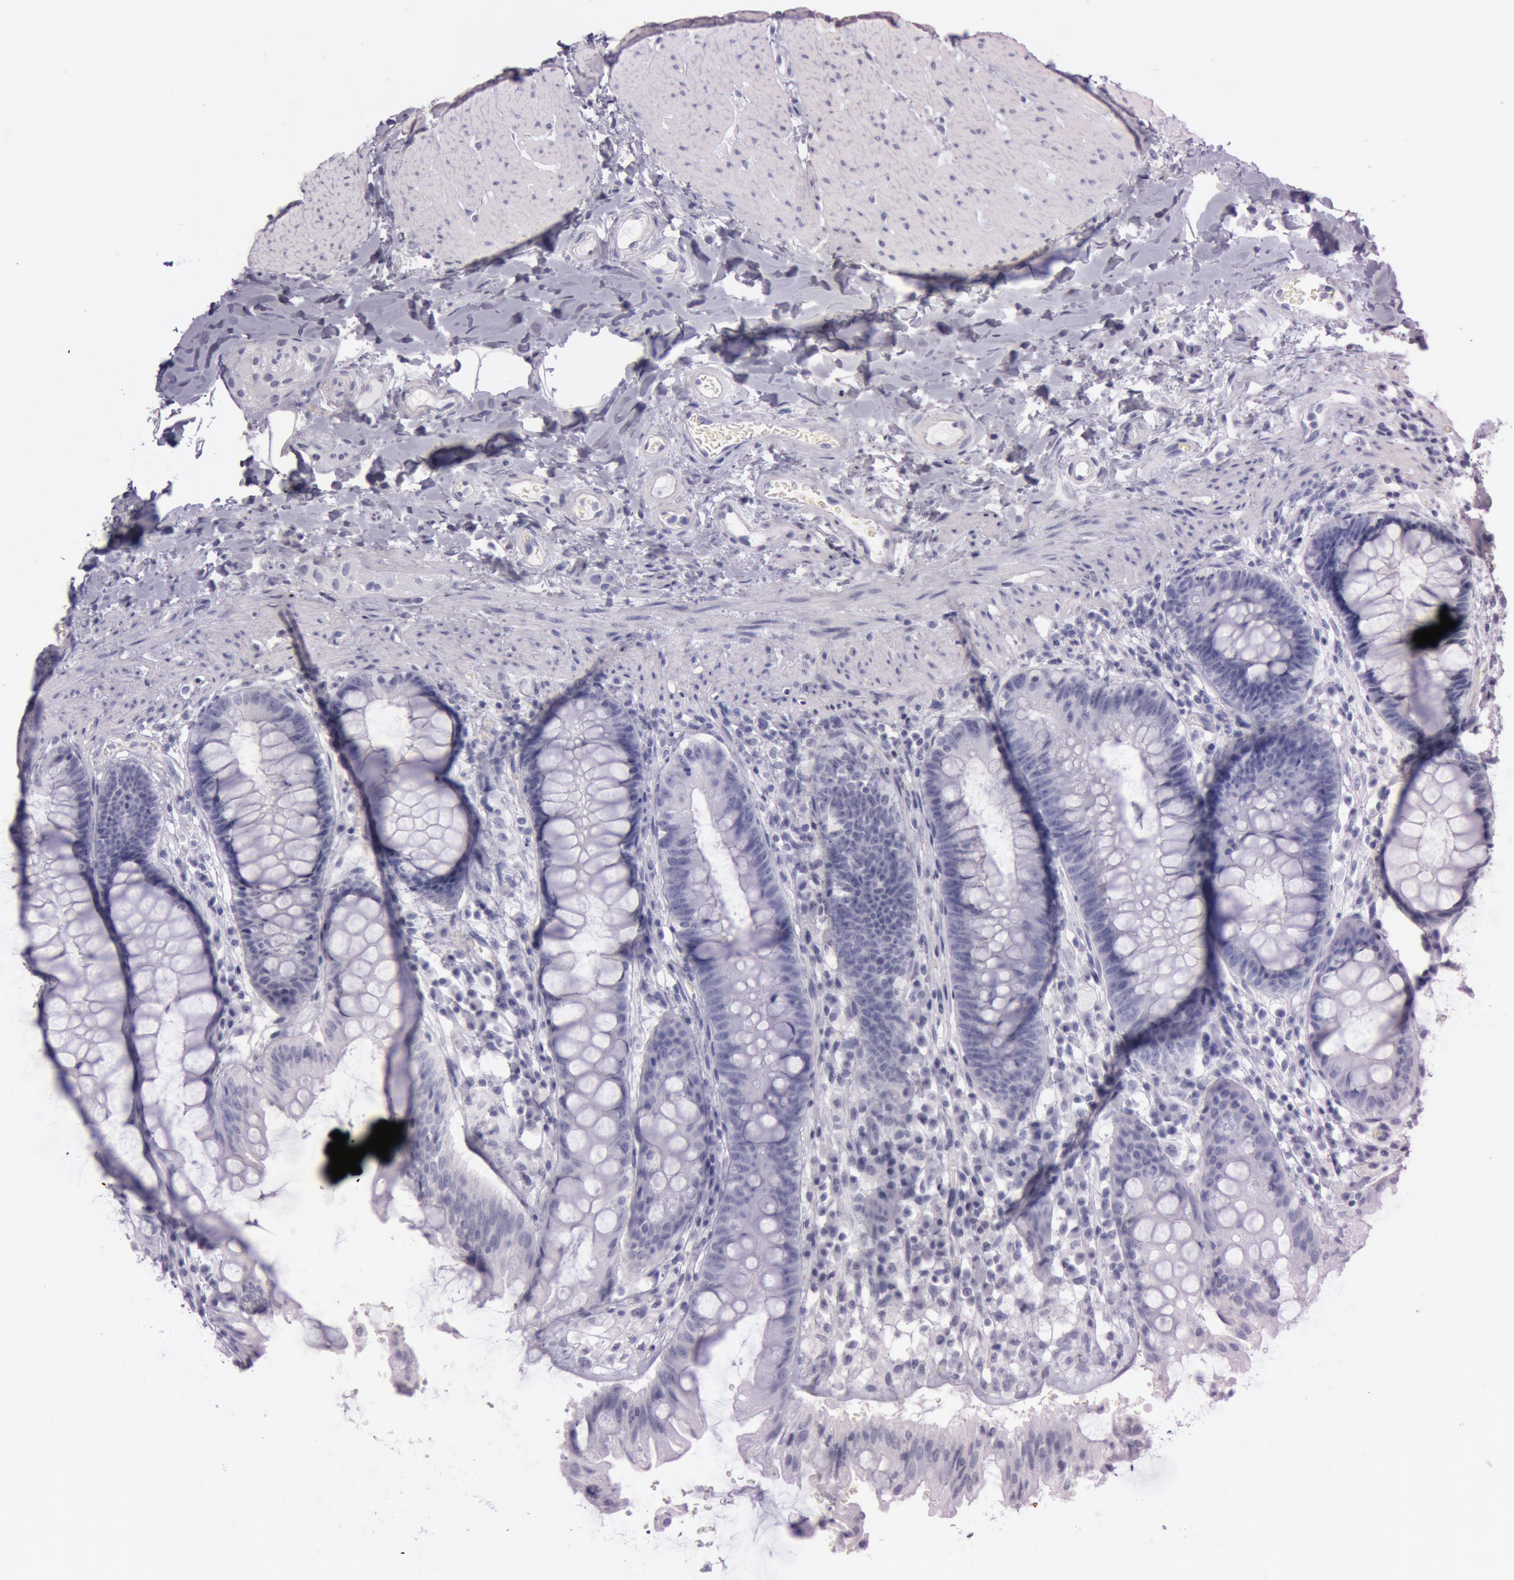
{"staining": {"intensity": "negative", "quantity": "none", "location": "none"}, "tissue": "rectum", "cell_type": "Glandular cells", "image_type": "normal", "snomed": [{"axis": "morphology", "description": "Normal tissue, NOS"}, {"axis": "topography", "description": "Rectum"}], "caption": "IHC of normal human rectum exhibits no expression in glandular cells. The staining is performed using DAB brown chromogen with nuclei counter-stained in using hematoxylin.", "gene": "S100A7", "patient": {"sex": "female", "age": 46}}